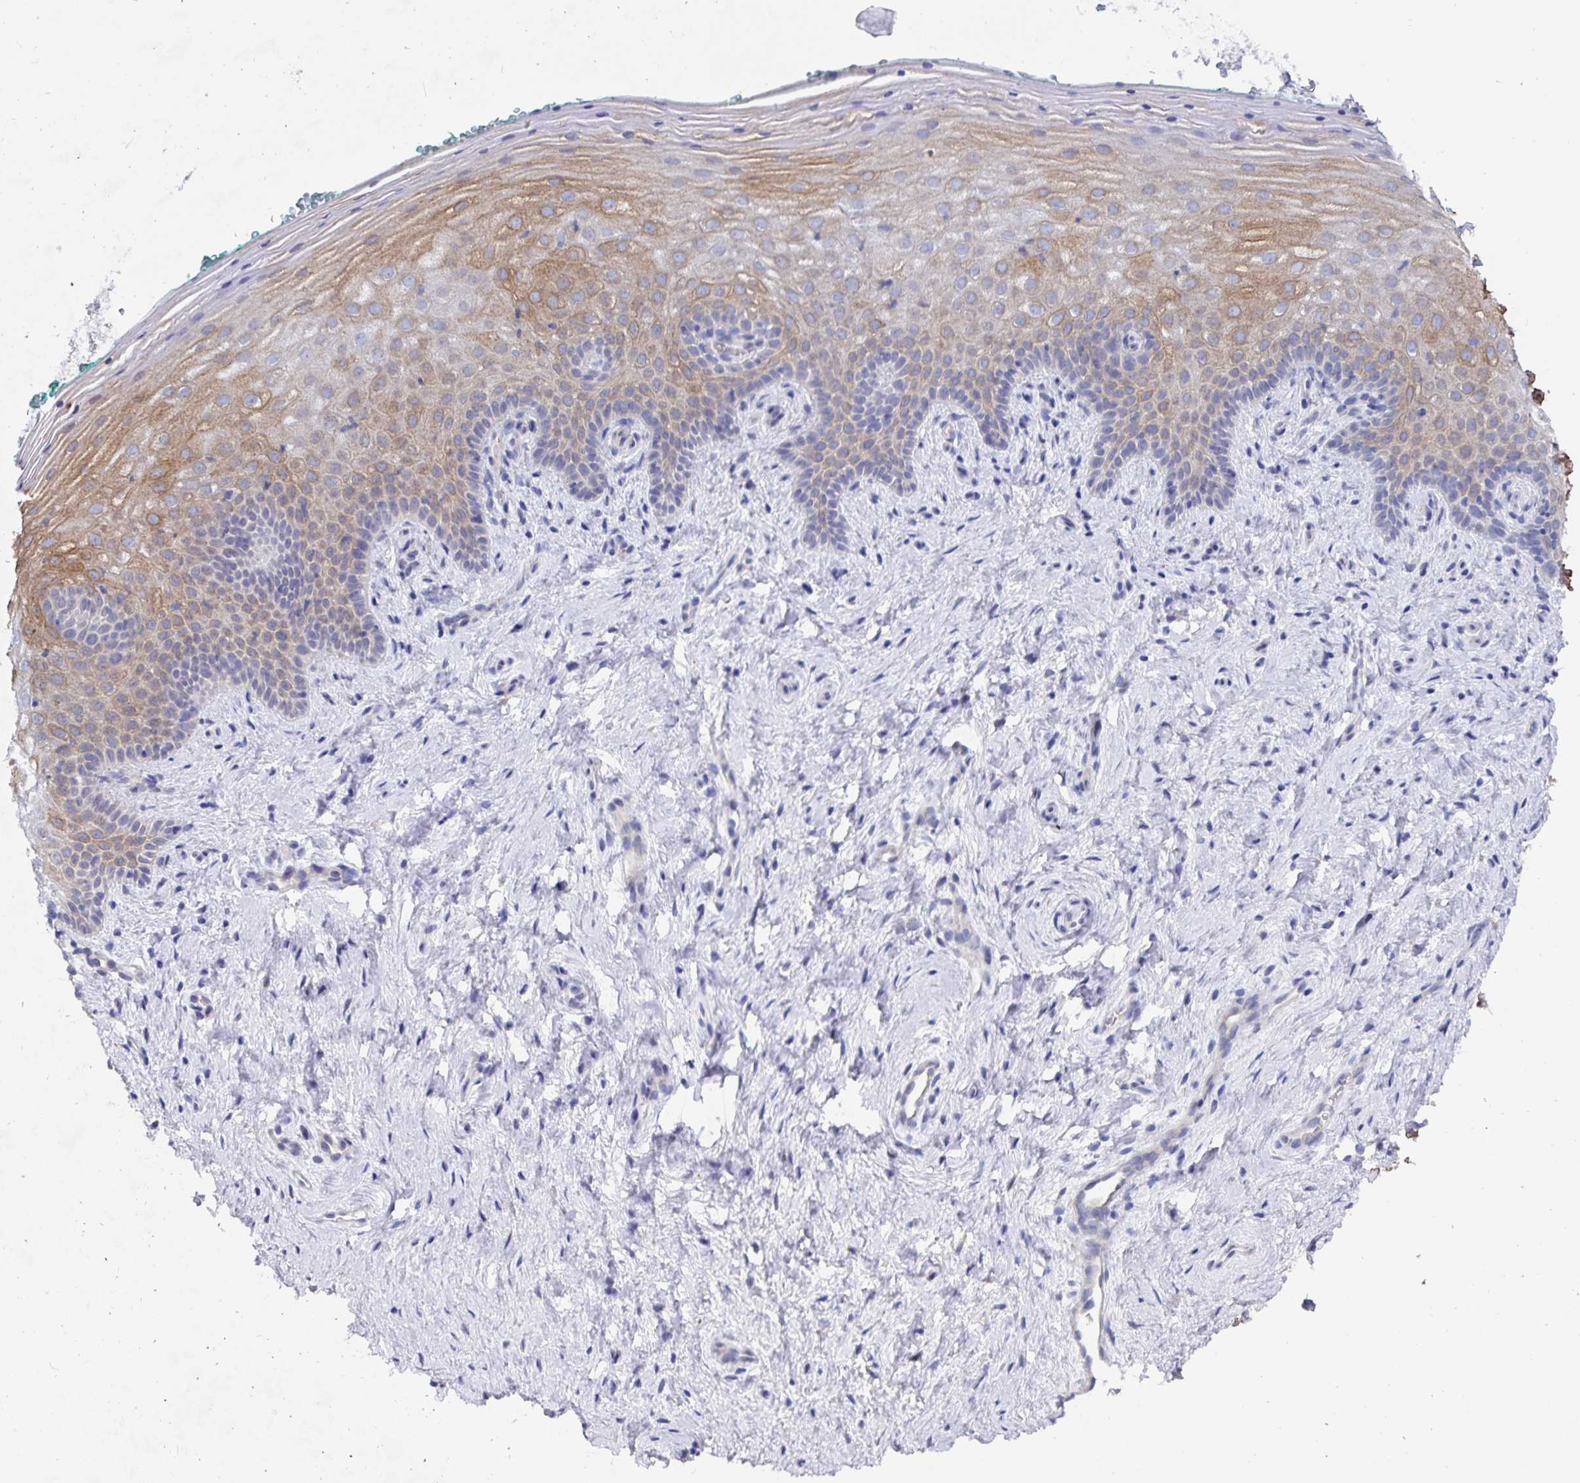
{"staining": {"intensity": "weak", "quantity": "25%-75%", "location": "cytoplasmic/membranous"}, "tissue": "vagina", "cell_type": "Squamous epithelial cells", "image_type": "normal", "snomed": [{"axis": "morphology", "description": "Normal tissue, NOS"}, {"axis": "topography", "description": "Vagina"}], "caption": "DAB immunohistochemical staining of unremarkable human vagina exhibits weak cytoplasmic/membranous protein staining in about 25%-75% of squamous epithelial cells.", "gene": "ZIK1", "patient": {"sex": "female", "age": 45}}